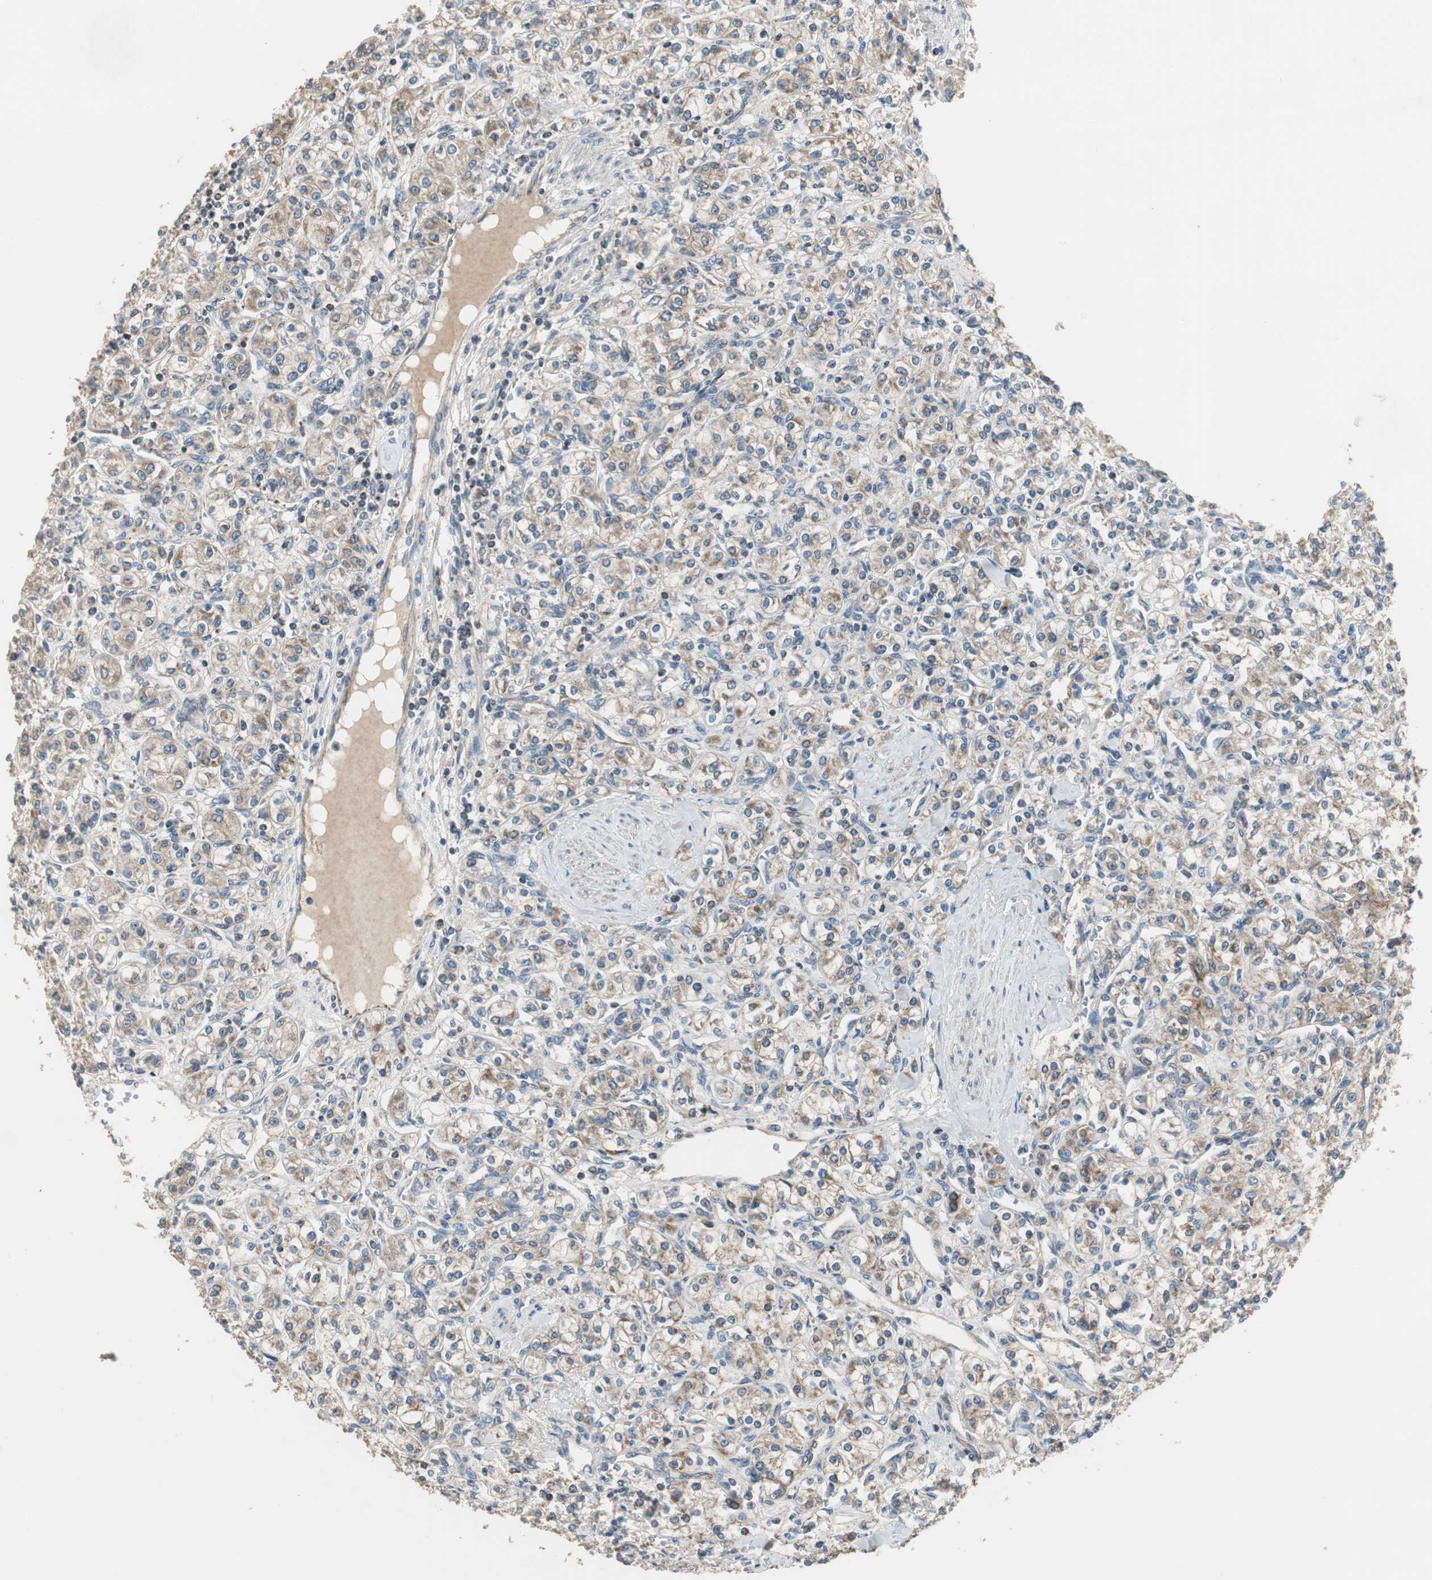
{"staining": {"intensity": "weak", "quantity": ">75%", "location": "cytoplasmic/membranous"}, "tissue": "renal cancer", "cell_type": "Tumor cells", "image_type": "cancer", "snomed": [{"axis": "morphology", "description": "Adenocarcinoma, NOS"}, {"axis": "topography", "description": "Kidney"}], "caption": "The micrograph shows a brown stain indicating the presence of a protein in the cytoplasmic/membranous of tumor cells in renal cancer.", "gene": "MSTO1", "patient": {"sex": "male", "age": 77}}